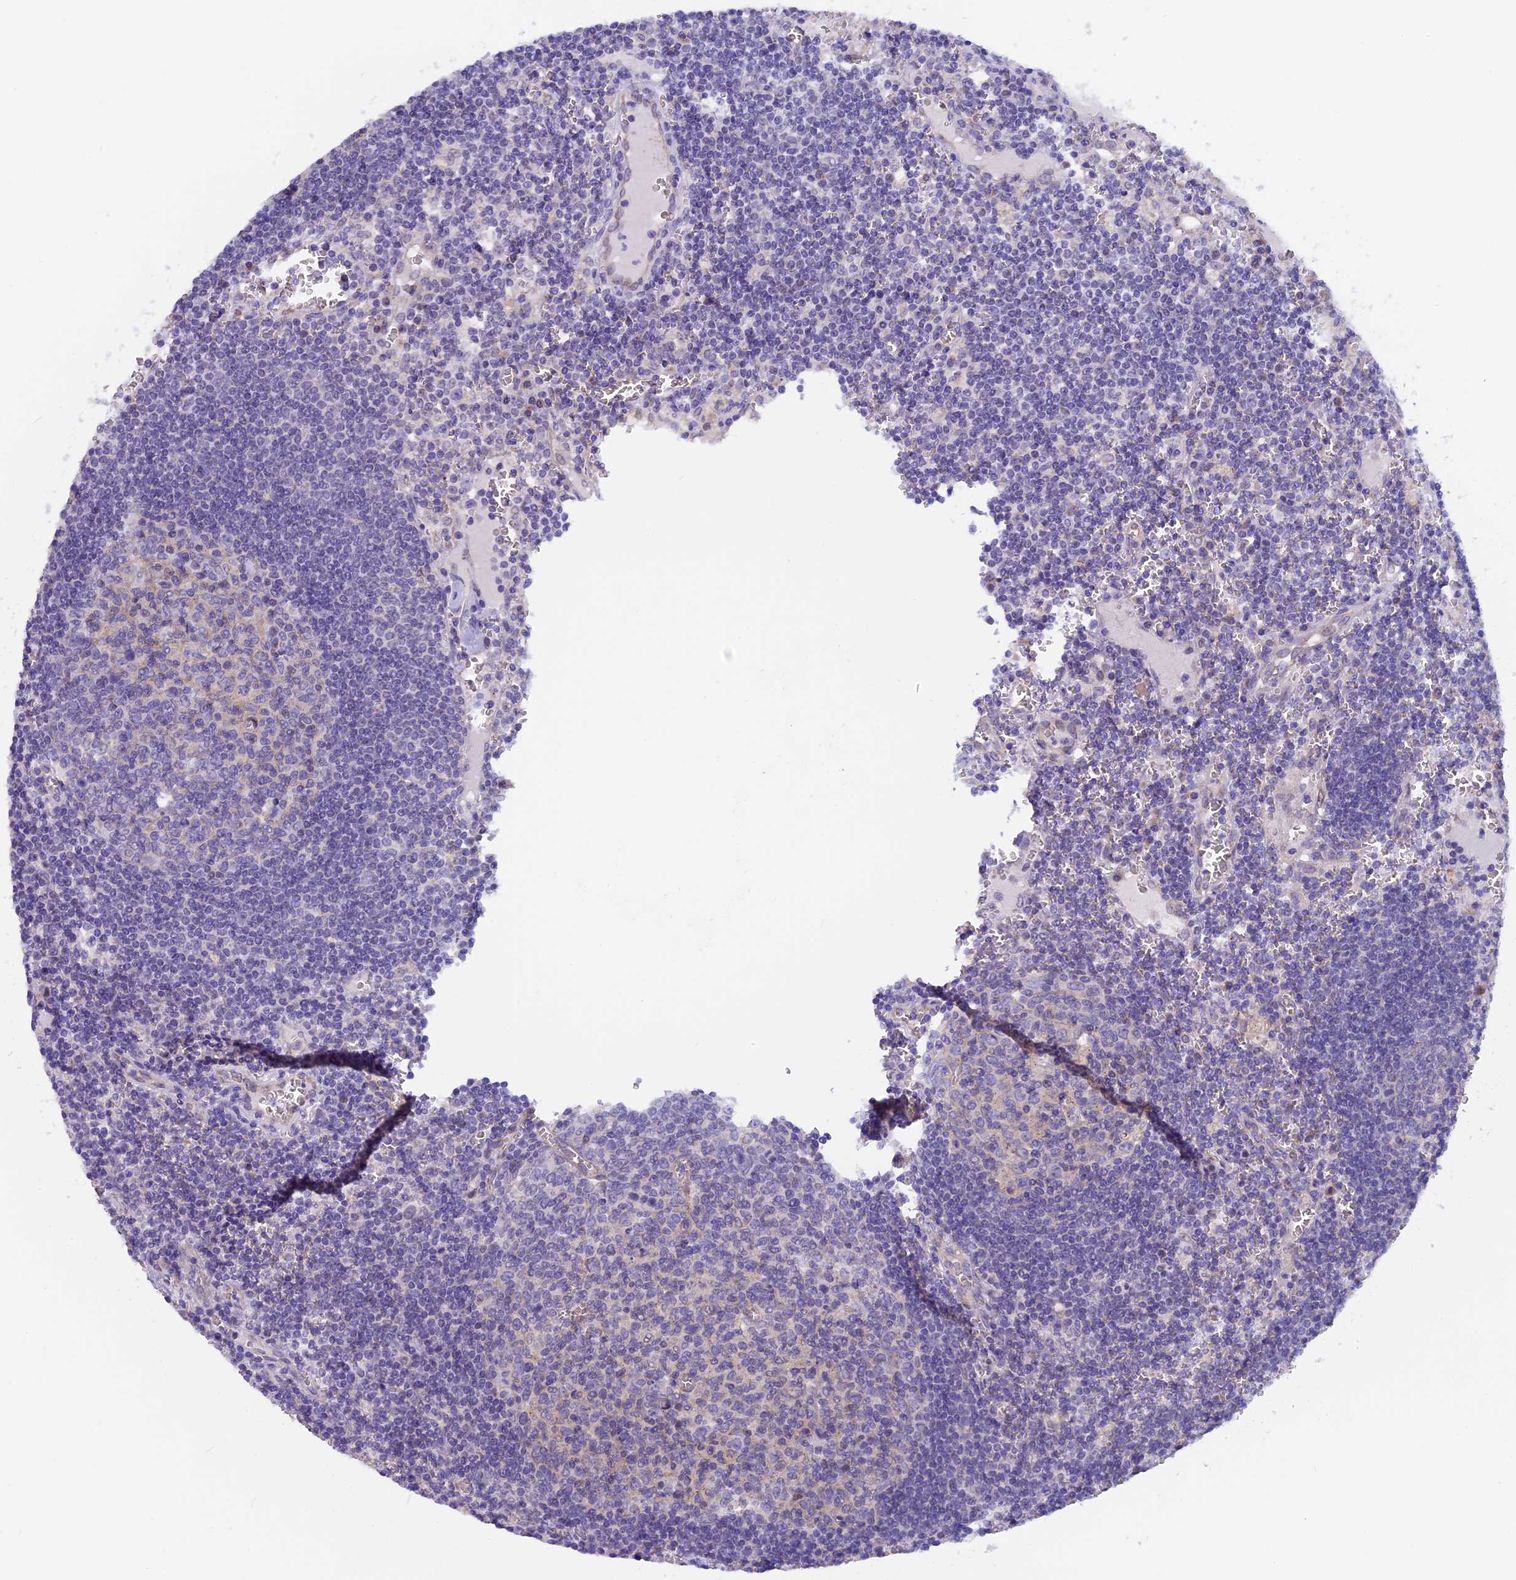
{"staining": {"intensity": "negative", "quantity": "none", "location": "none"}, "tissue": "lymph node", "cell_type": "Germinal center cells", "image_type": "normal", "snomed": [{"axis": "morphology", "description": "Normal tissue, NOS"}, {"axis": "topography", "description": "Lymph node"}], "caption": "Immunohistochemical staining of normal lymph node displays no significant staining in germinal center cells. Brightfield microscopy of IHC stained with DAB (3,3'-diaminobenzidine) (brown) and hematoxylin (blue), captured at high magnification.", "gene": "ETFDH", "patient": {"sex": "female", "age": 73}}